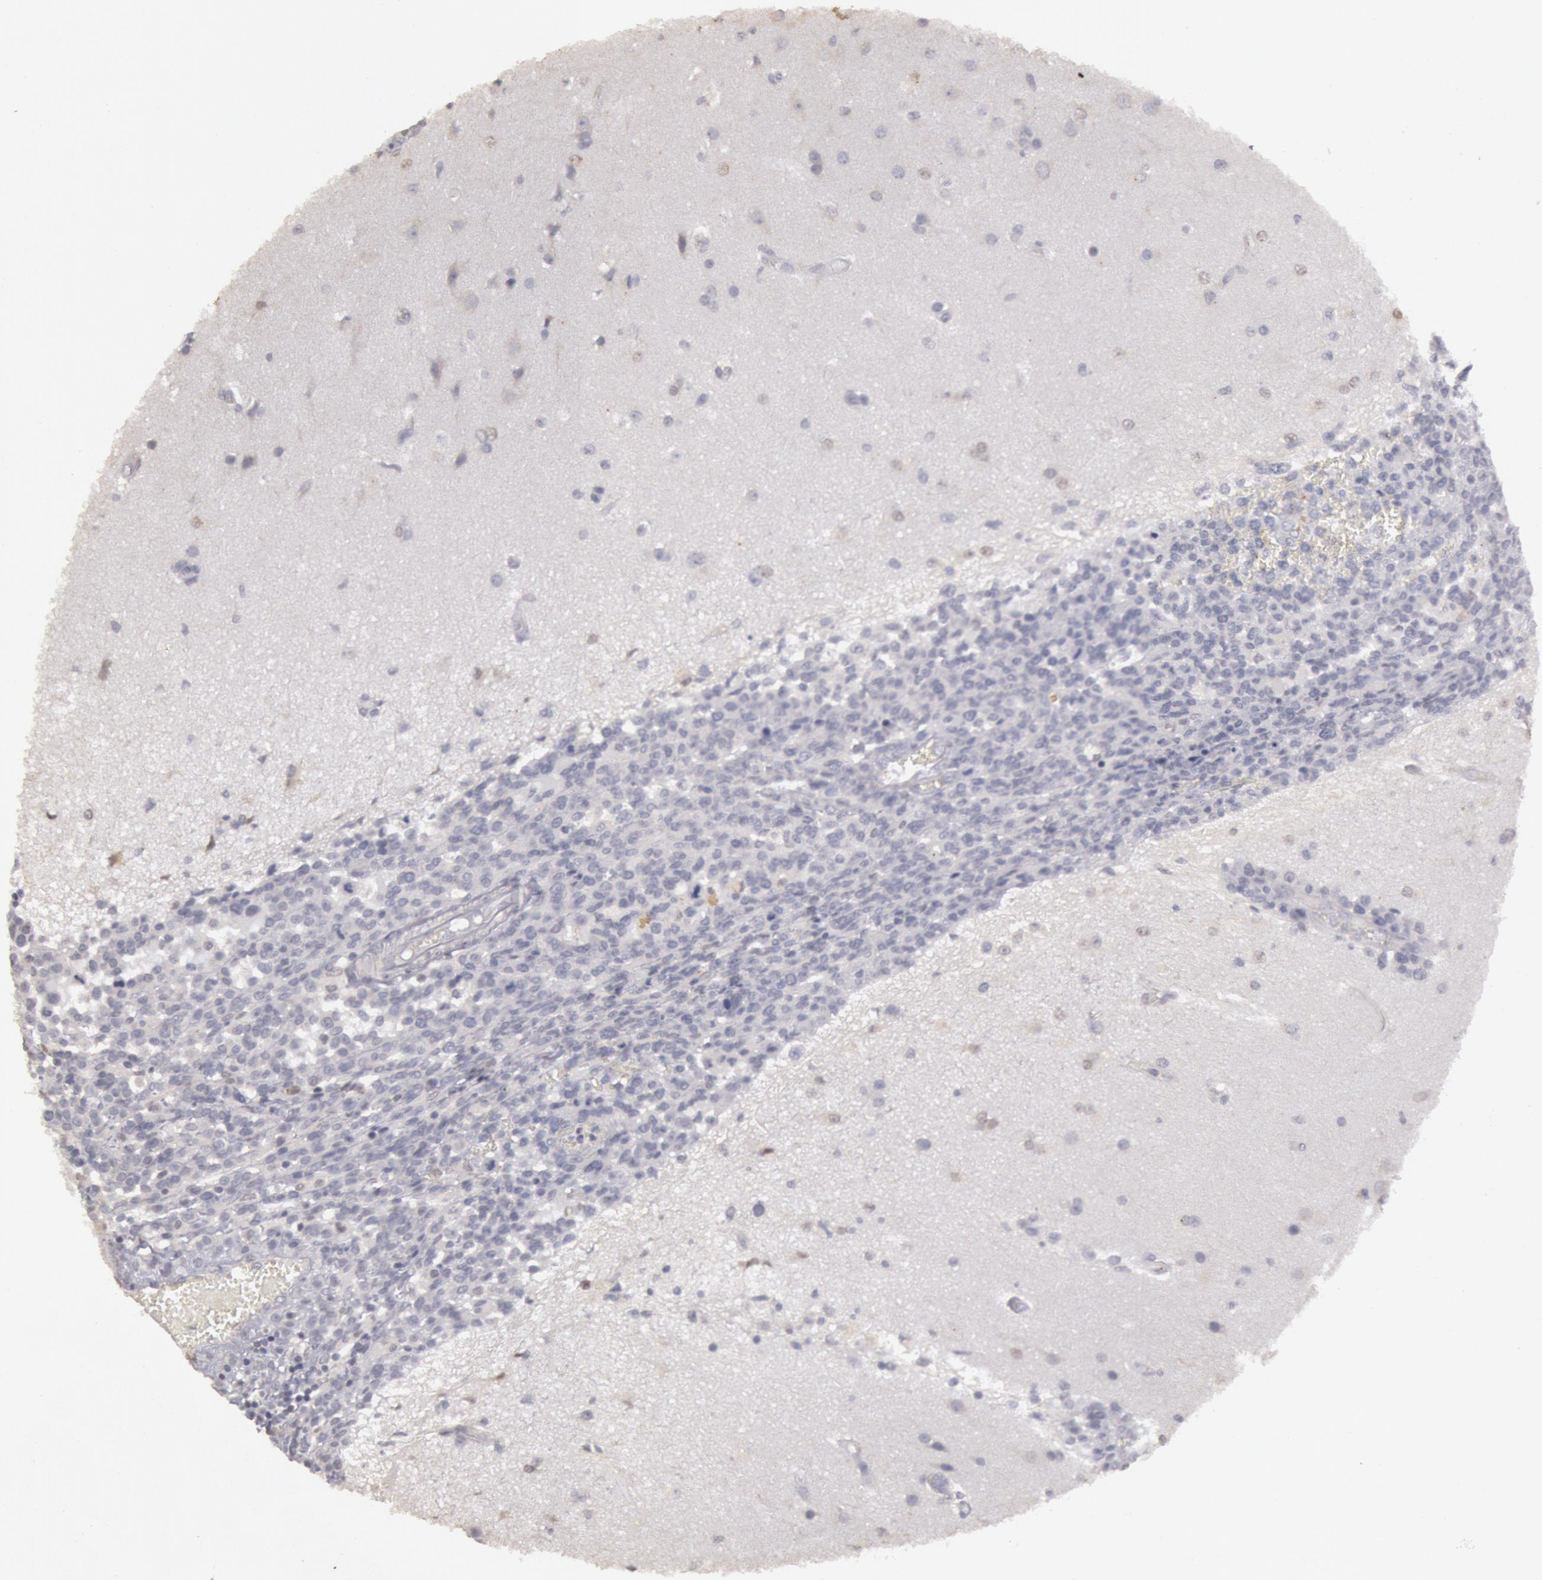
{"staining": {"intensity": "negative", "quantity": "none", "location": "none"}, "tissue": "glioma", "cell_type": "Tumor cells", "image_type": "cancer", "snomed": [{"axis": "morphology", "description": "Glioma, malignant, High grade"}, {"axis": "topography", "description": "Brain"}], "caption": "This is an immunohistochemistry (IHC) micrograph of human glioma. There is no expression in tumor cells.", "gene": "RIMBP3C", "patient": {"sex": "male", "age": 66}}